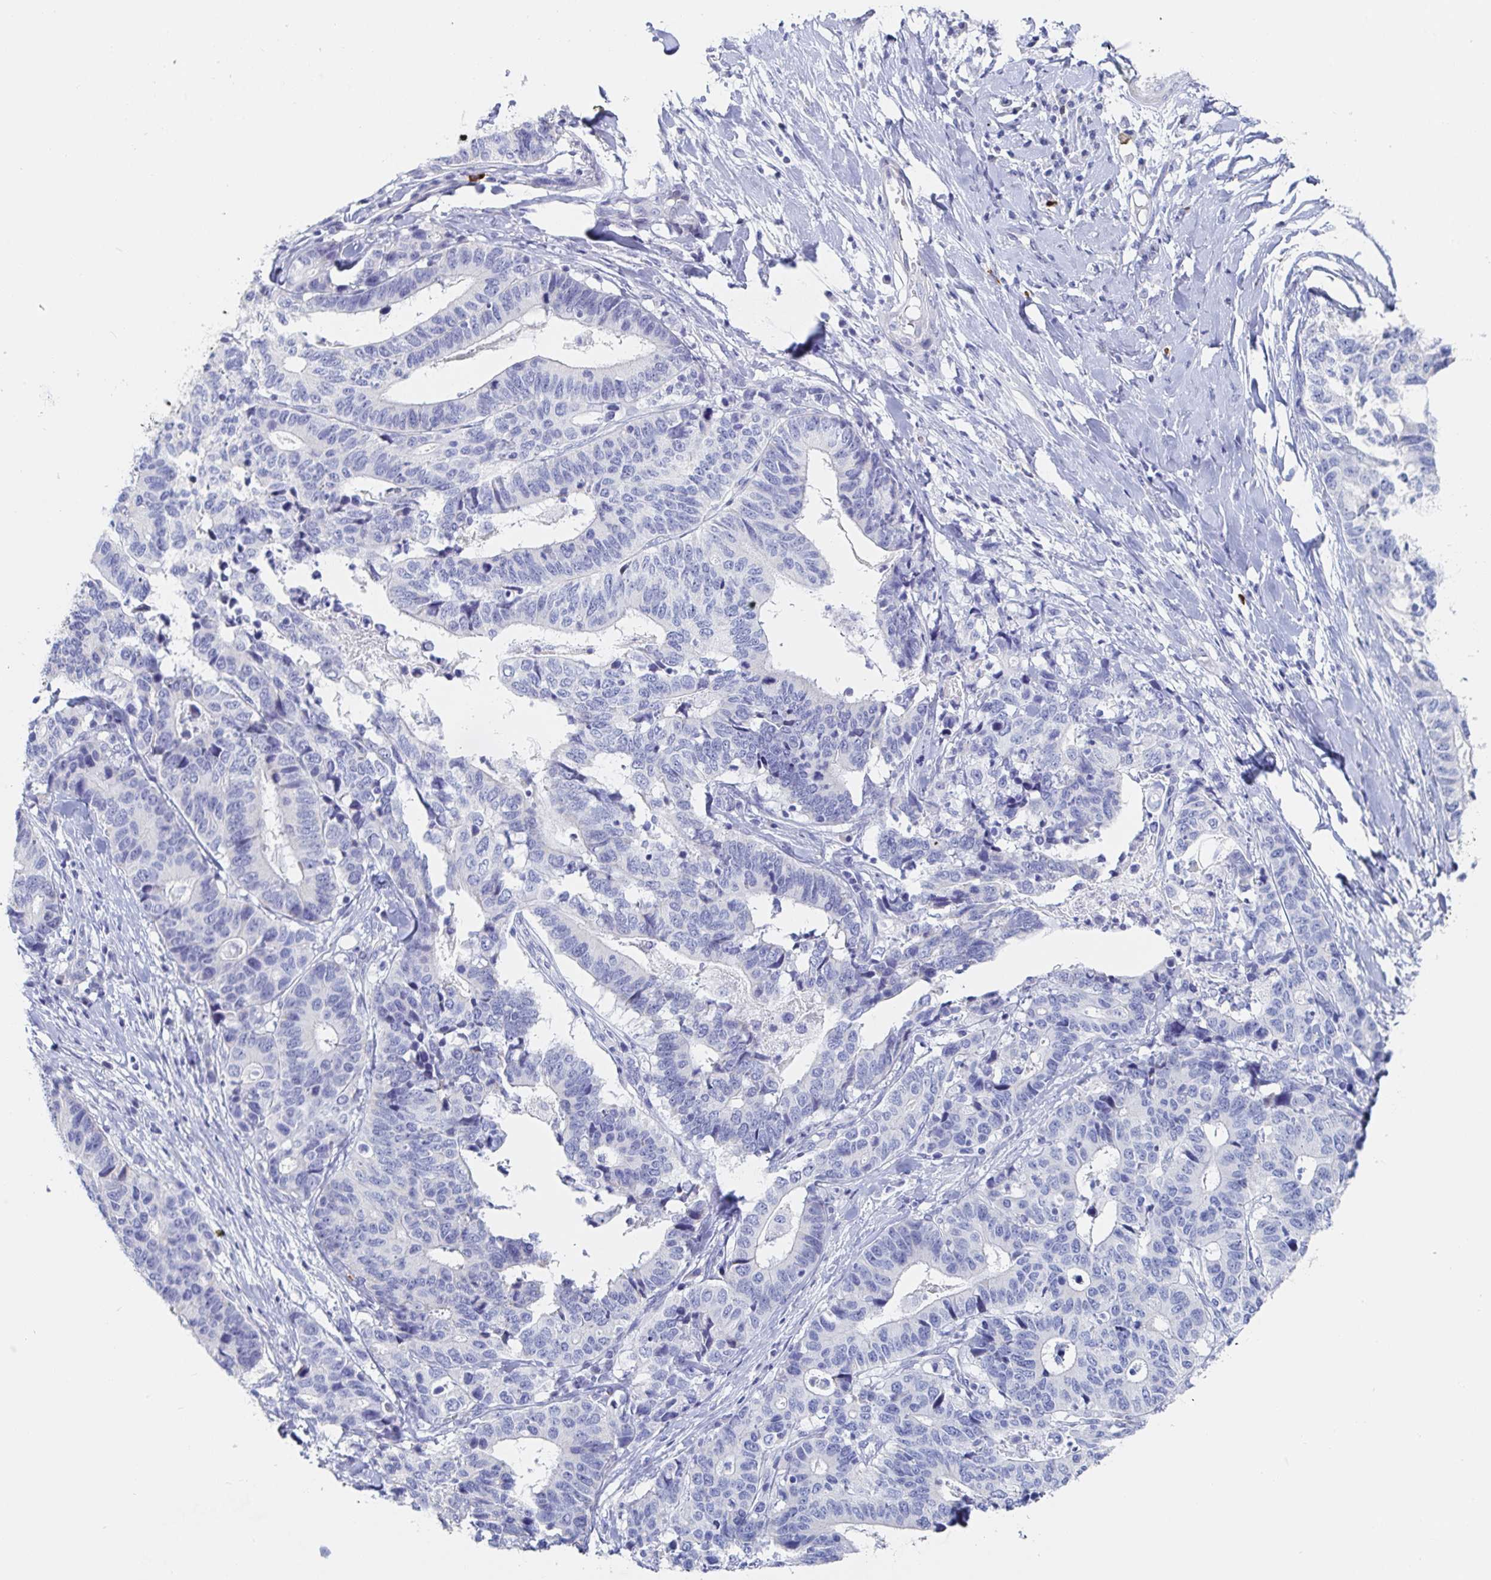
{"staining": {"intensity": "negative", "quantity": "none", "location": "none"}, "tissue": "stomach cancer", "cell_type": "Tumor cells", "image_type": "cancer", "snomed": [{"axis": "morphology", "description": "Adenocarcinoma, NOS"}, {"axis": "topography", "description": "Stomach, upper"}], "caption": "Immunohistochemistry of stomach cancer (adenocarcinoma) displays no staining in tumor cells.", "gene": "PACSIN1", "patient": {"sex": "female", "age": 67}}